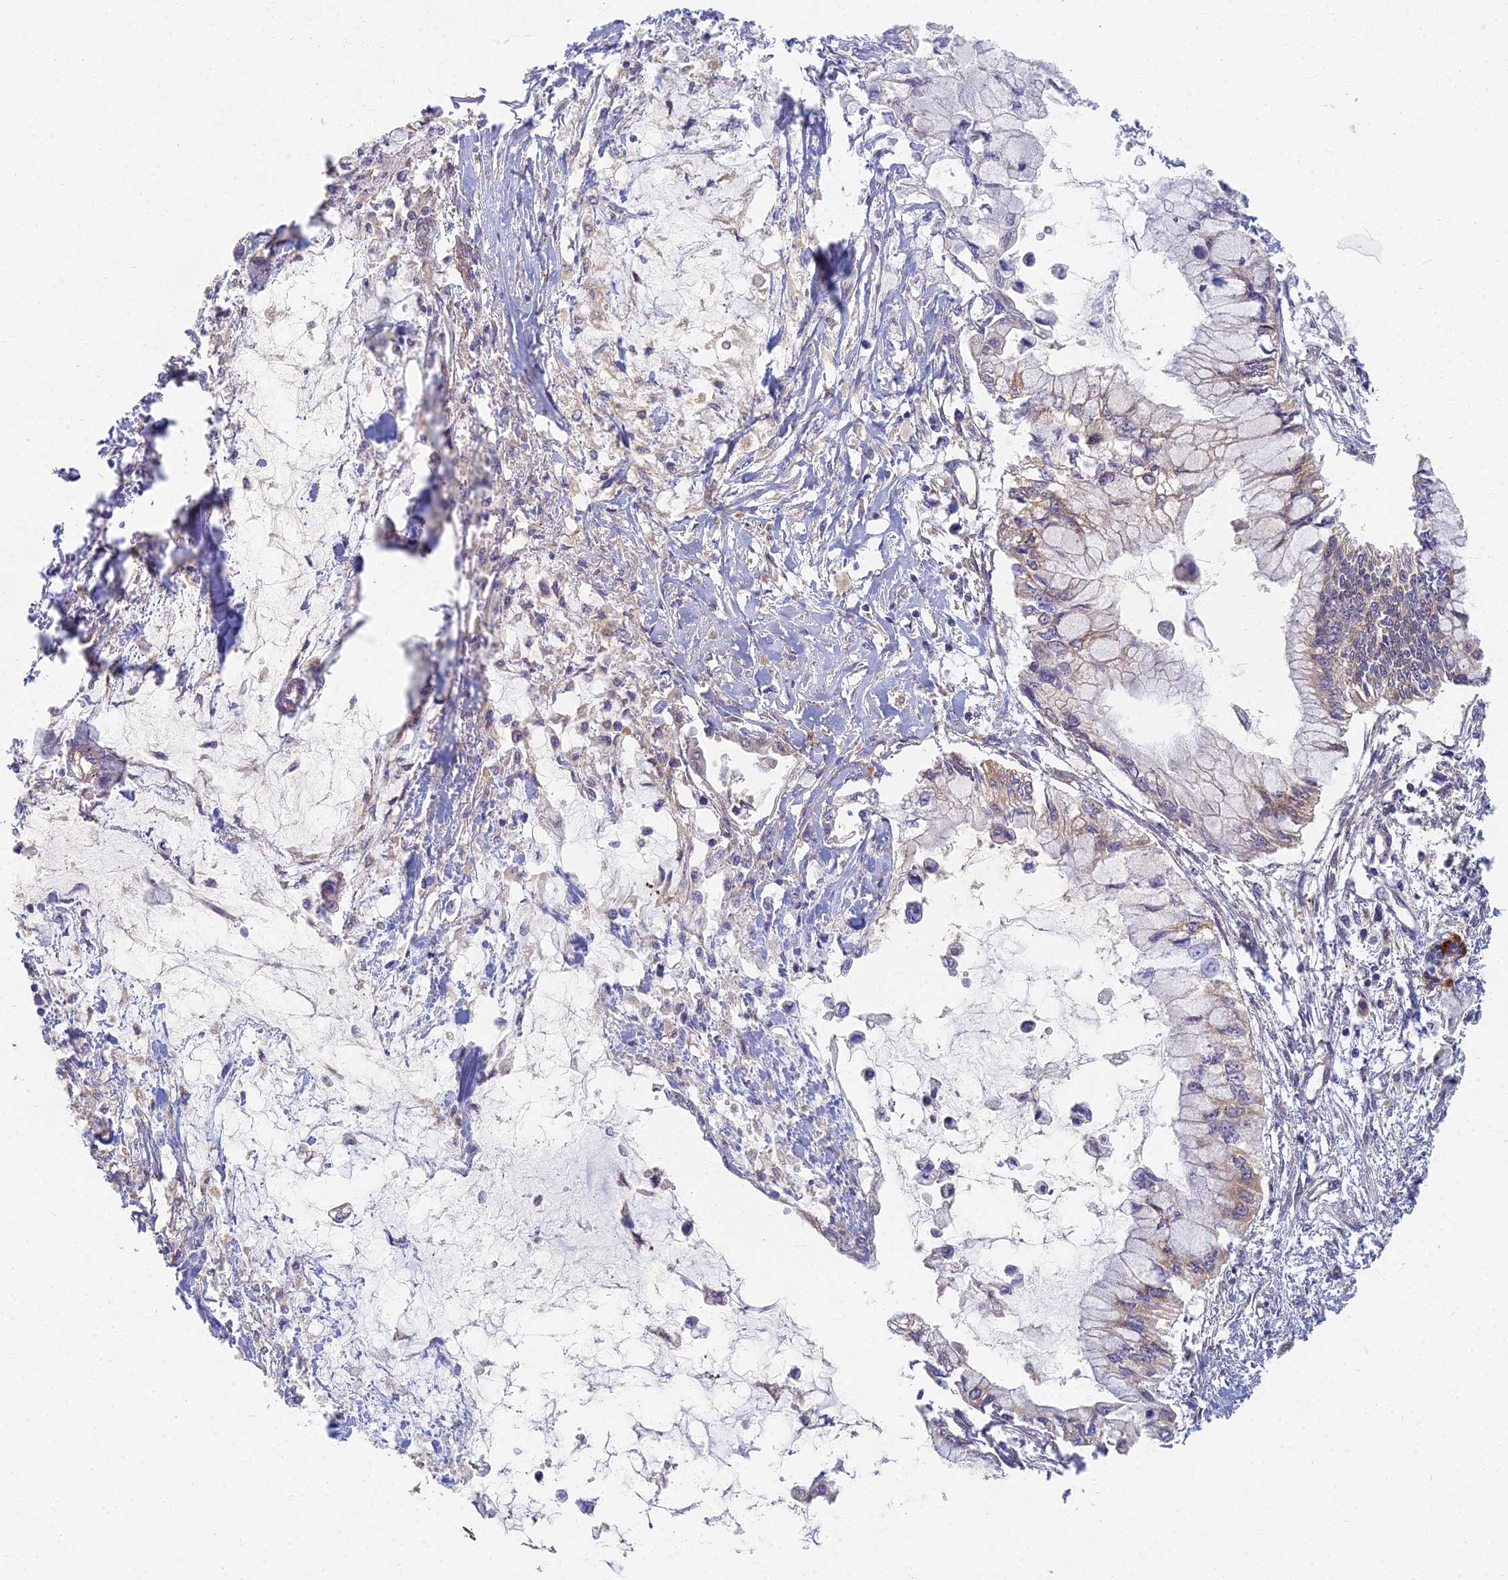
{"staining": {"intensity": "weak", "quantity": "<25%", "location": "cytoplasmic/membranous"}, "tissue": "pancreatic cancer", "cell_type": "Tumor cells", "image_type": "cancer", "snomed": [{"axis": "morphology", "description": "Adenocarcinoma, NOS"}, {"axis": "topography", "description": "Pancreas"}], "caption": "The image displays no staining of tumor cells in pancreatic adenocarcinoma.", "gene": "RBSN", "patient": {"sex": "male", "age": 48}}